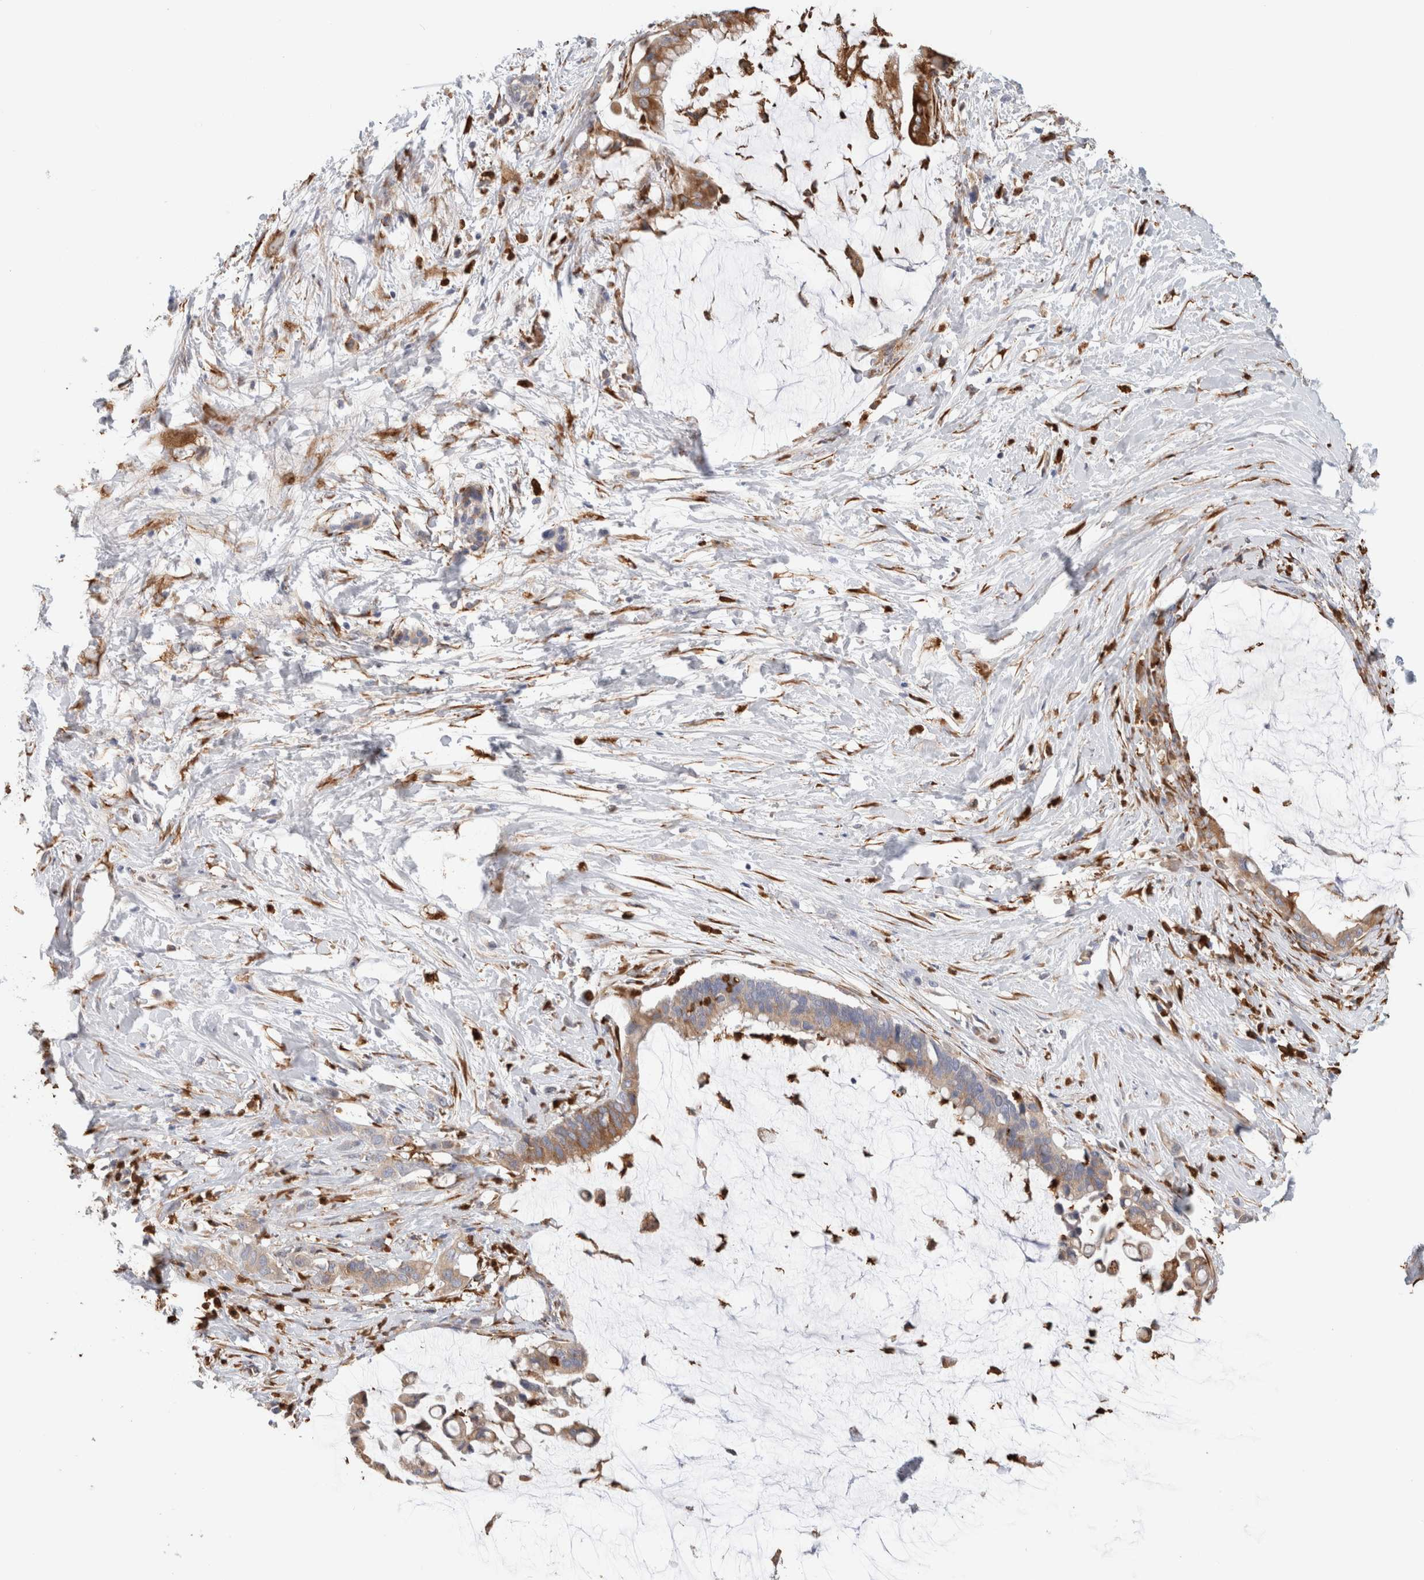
{"staining": {"intensity": "moderate", "quantity": "<25%", "location": "cytoplasmic/membranous"}, "tissue": "pancreatic cancer", "cell_type": "Tumor cells", "image_type": "cancer", "snomed": [{"axis": "morphology", "description": "Adenocarcinoma, NOS"}, {"axis": "topography", "description": "Pancreas"}], "caption": "Immunohistochemistry staining of adenocarcinoma (pancreatic), which shows low levels of moderate cytoplasmic/membranous staining in approximately <25% of tumor cells indicating moderate cytoplasmic/membranous protein staining. The staining was performed using DAB (brown) for protein detection and nuclei were counterstained in hematoxylin (blue).", "gene": "P4HA1", "patient": {"sex": "male", "age": 41}}